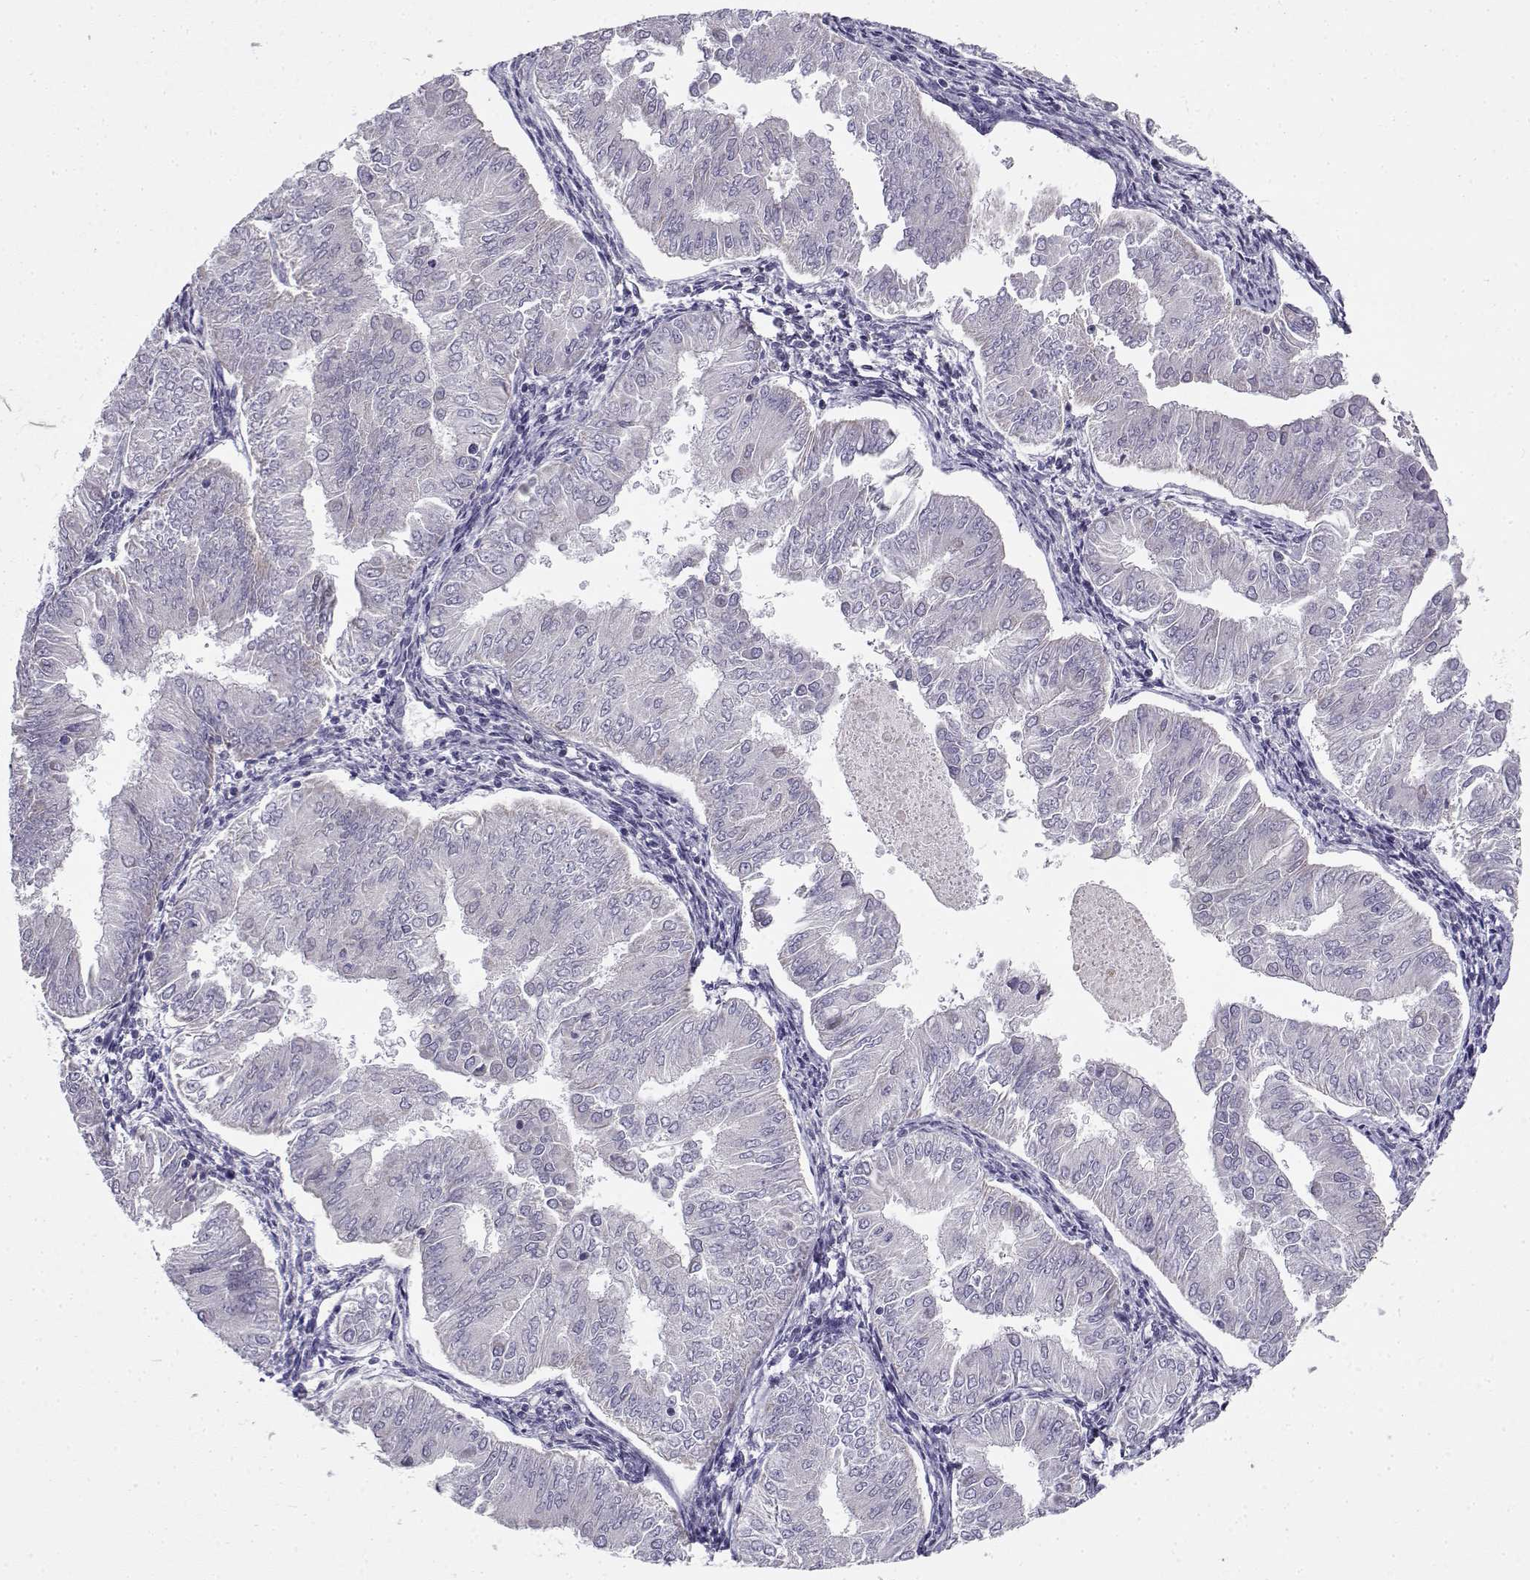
{"staining": {"intensity": "negative", "quantity": "none", "location": "none"}, "tissue": "endometrial cancer", "cell_type": "Tumor cells", "image_type": "cancer", "snomed": [{"axis": "morphology", "description": "Adenocarcinoma, NOS"}, {"axis": "topography", "description": "Endometrium"}], "caption": "This is an IHC micrograph of human adenocarcinoma (endometrial). There is no staining in tumor cells.", "gene": "FAM166A", "patient": {"sex": "female", "age": 53}}